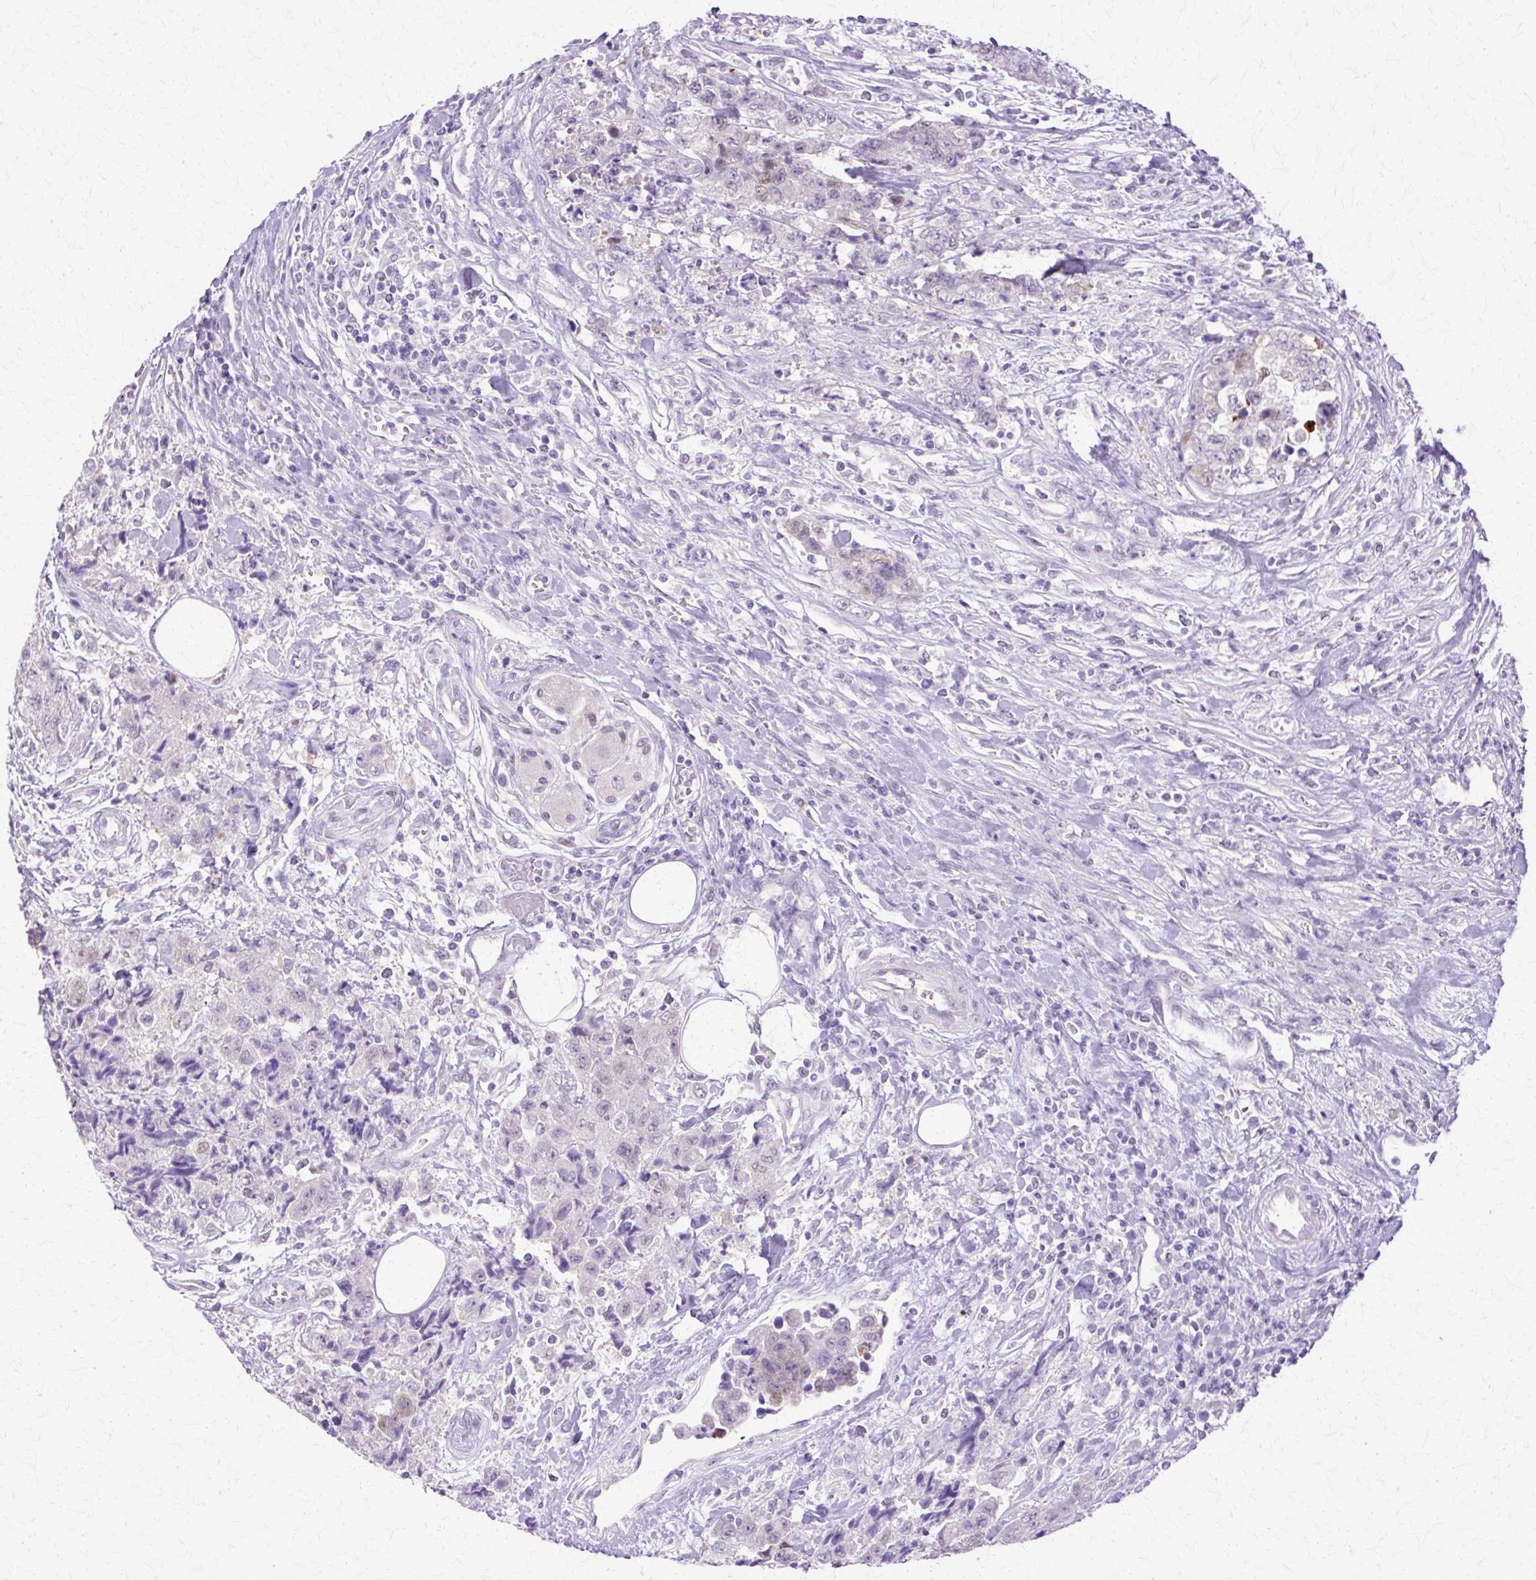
{"staining": {"intensity": "weak", "quantity": "<25%", "location": "nuclear"}, "tissue": "urothelial cancer", "cell_type": "Tumor cells", "image_type": "cancer", "snomed": [{"axis": "morphology", "description": "Urothelial carcinoma, High grade"}, {"axis": "topography", "description": "Urinary bladder"}], "caption": "This is an immunohistochemistry histopathology image of urothelial cancer. There is no staining in tumor cells.", "gene": "HSPA8", "patient": {"sex": "female", "age": 78}}